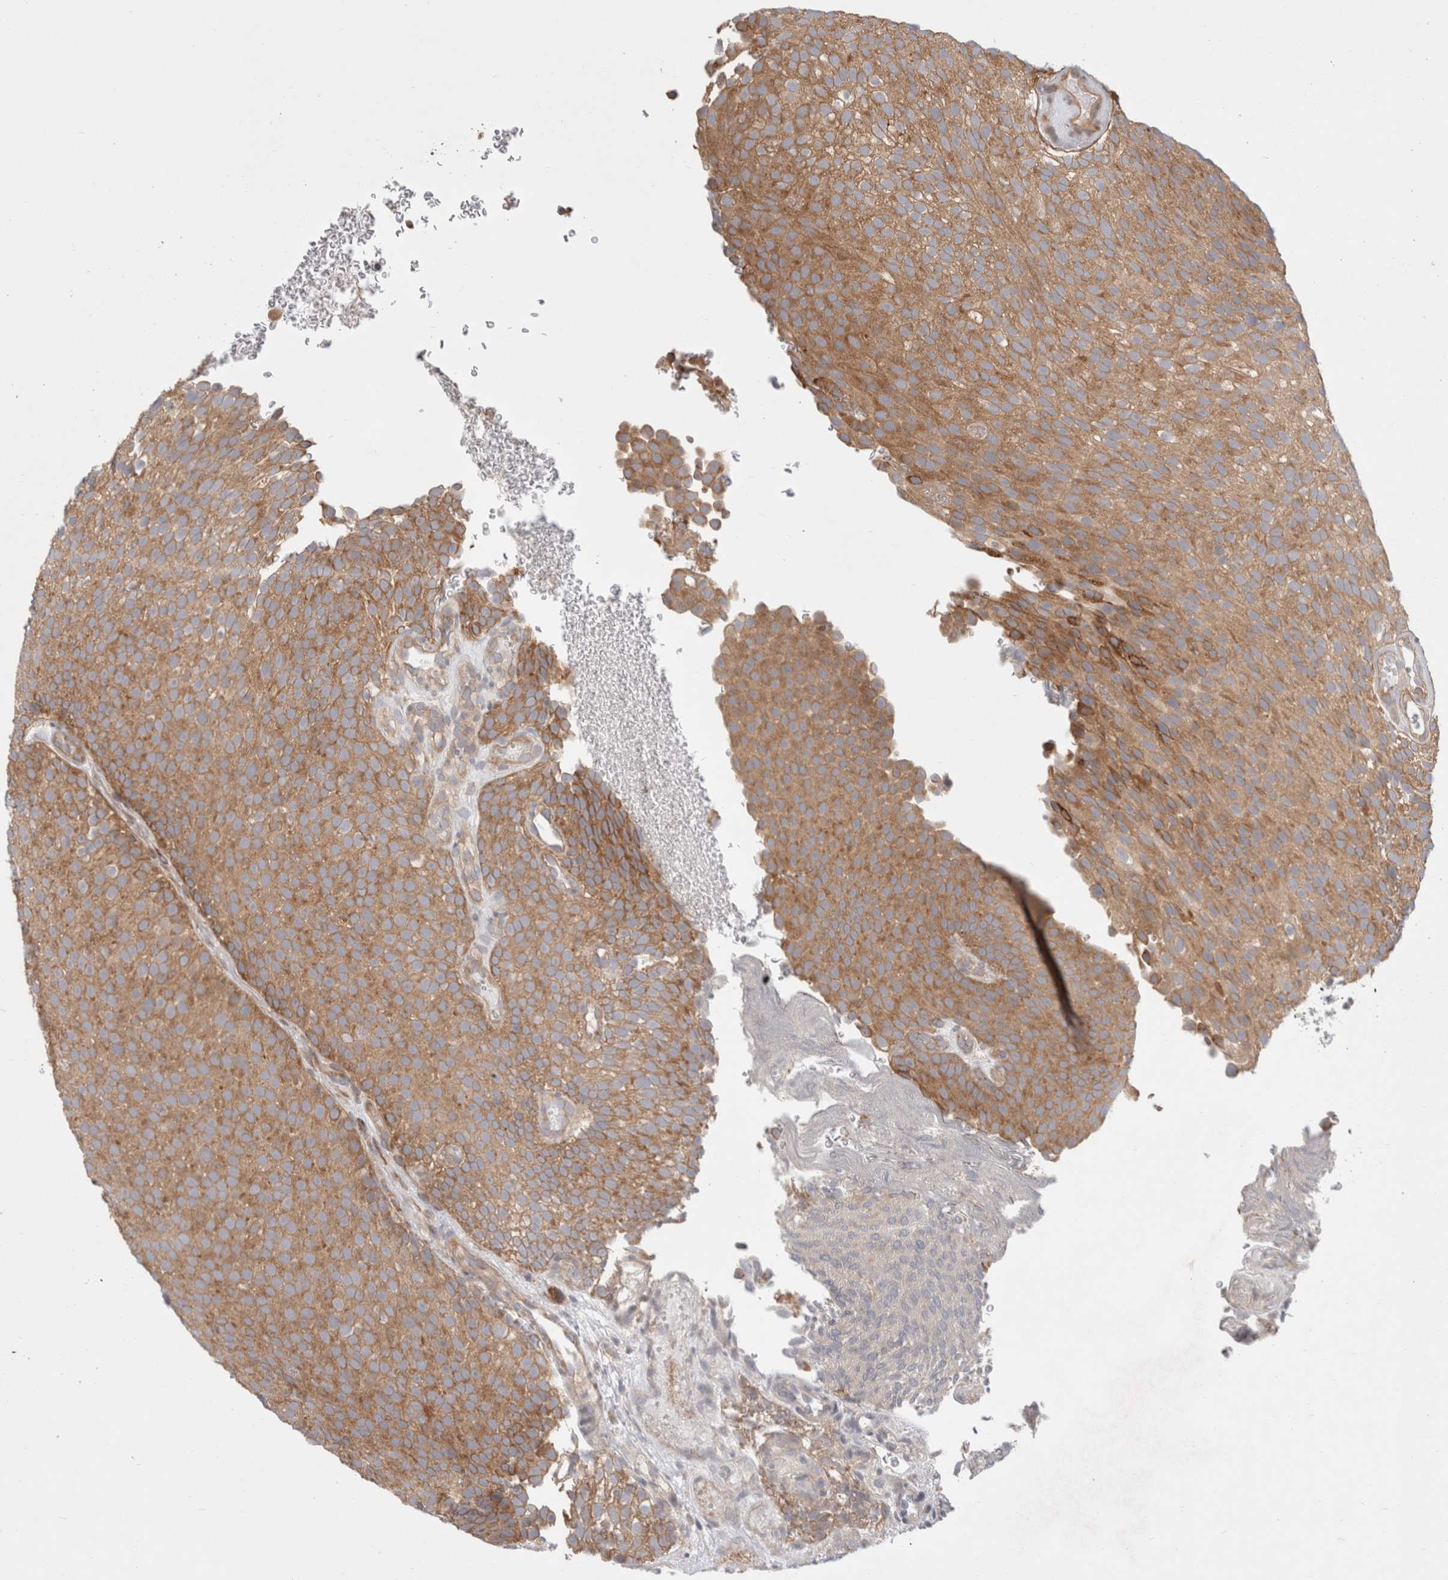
{"staining": {"intensity": "moderate", "quantity": ">75%", "location": "cytoplasmic/membranous"}, "tissue": "urothelial cancer", "cell_type": "Tumor cells", "image_type": "cancer", "snomed": [{"axis": "morphology", "description": "Urothelial carcinoma, Low grade"}, {"axis": "topography", "description": "Urinary bladder"}], "caption": "A micrograph of urothelial carcinoma (low-grade) stained for a protein displays moderate cytoplasmic/membranous brown staining in tumor cells.", "gene": "HROB", "patient": {"sex": "male", "age": 78}}